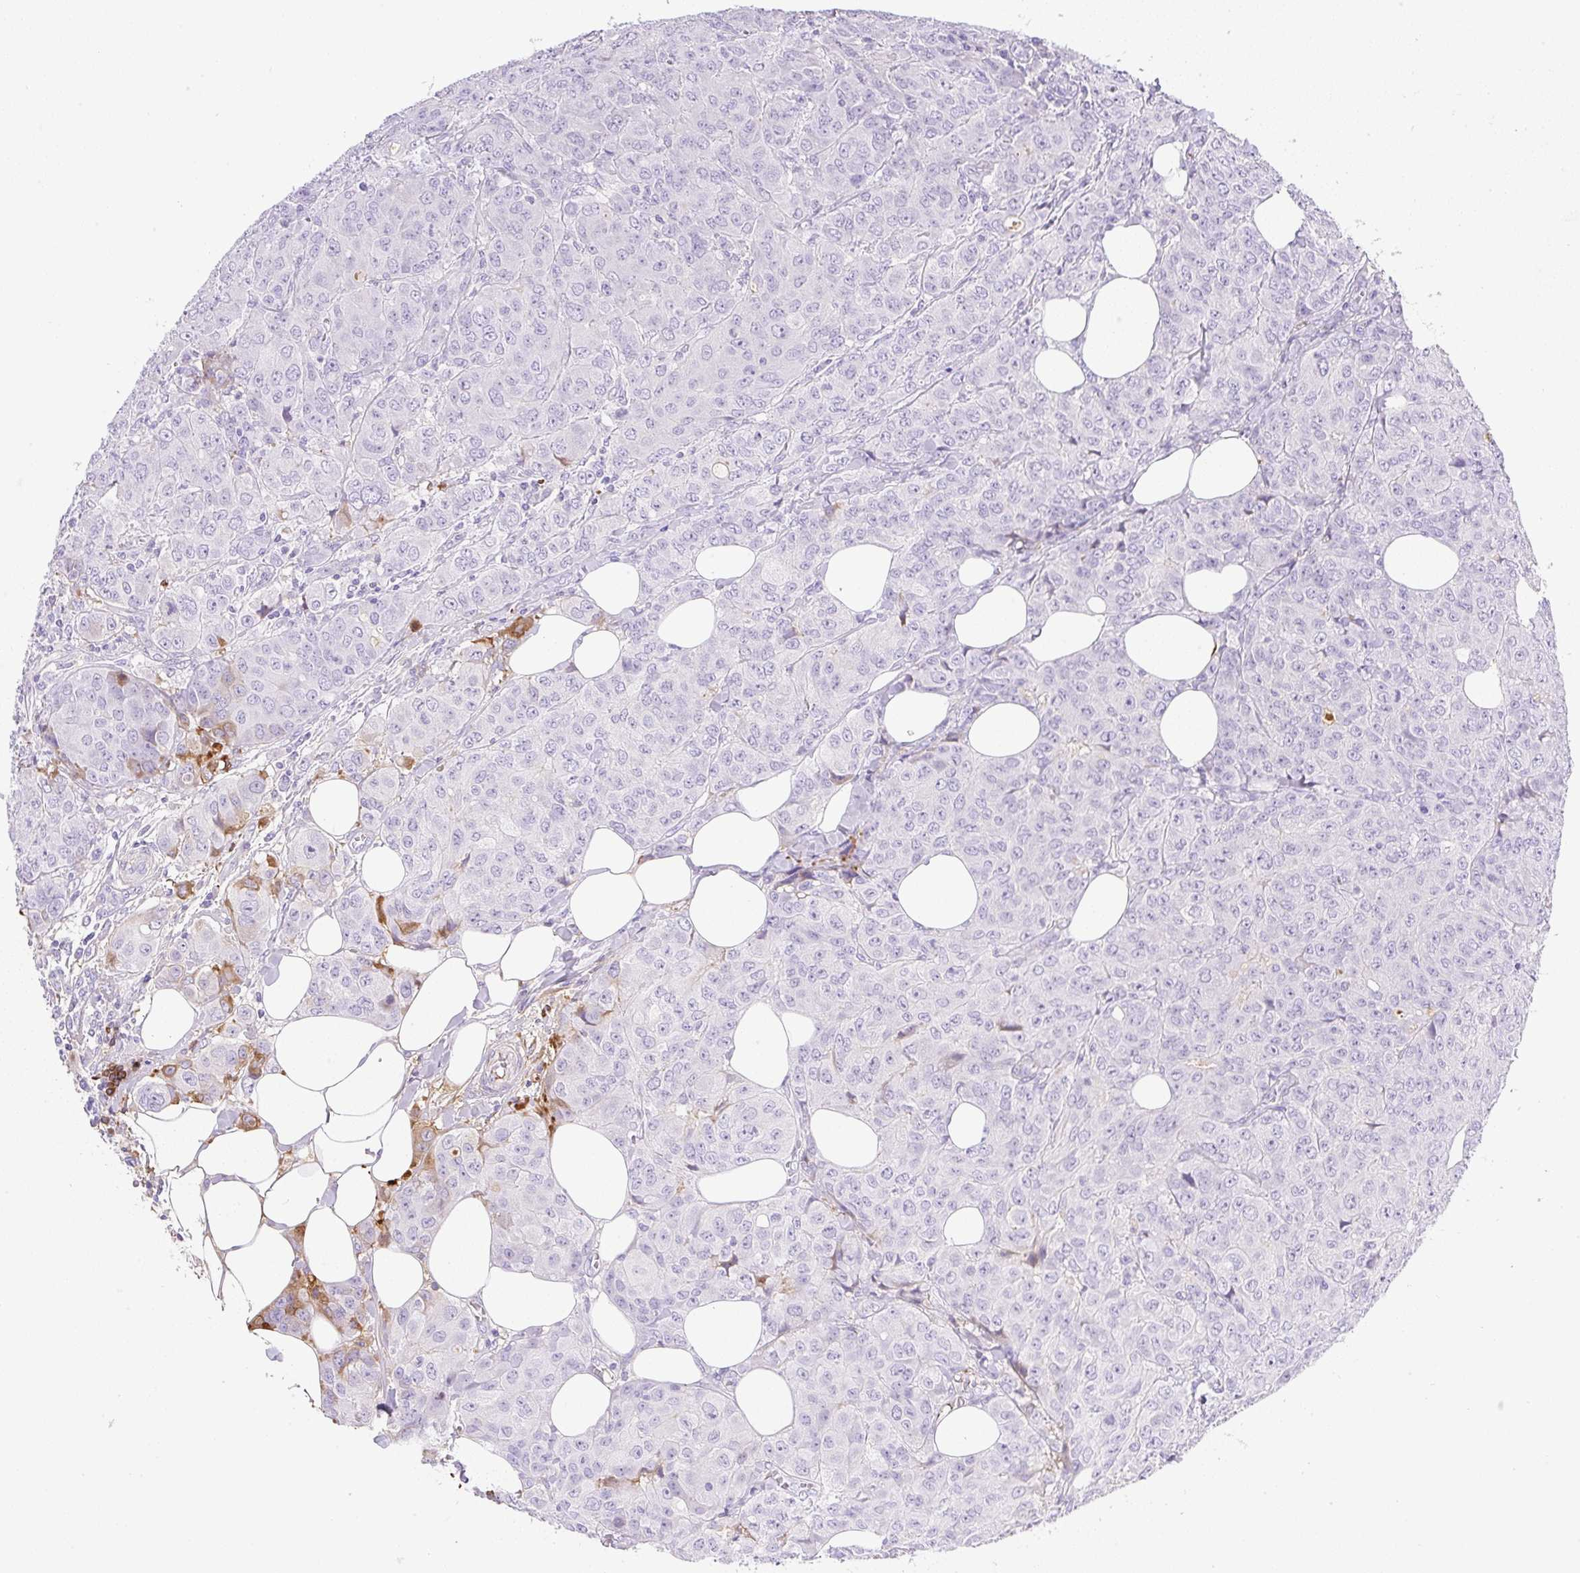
{"staining": {"intensity": "moderate", "quantity": "<25%", "location": "cytoplasmic/membranous"}, "tissue": "breast cancer", "cell_type": "Tumor cells", "image_type": "cancer", "snomed": [{"axis": "morphology", "description": "Duct carcinoma"}, {"axis": "topography", "description": "Breast"}], "caption": "High-magnification brightfield microscopy of breast cancer stained with DAB (brown) and counterstained with hematoxylin (blue). tumor cells exhibit moderate cytoplasmic/membranous positivity is present in approximately<25% of cells. (IHC, brightfield microscopy, high magnification).", "gene": "TDRD15", "patient": {"sex": "female", "age": 43}}